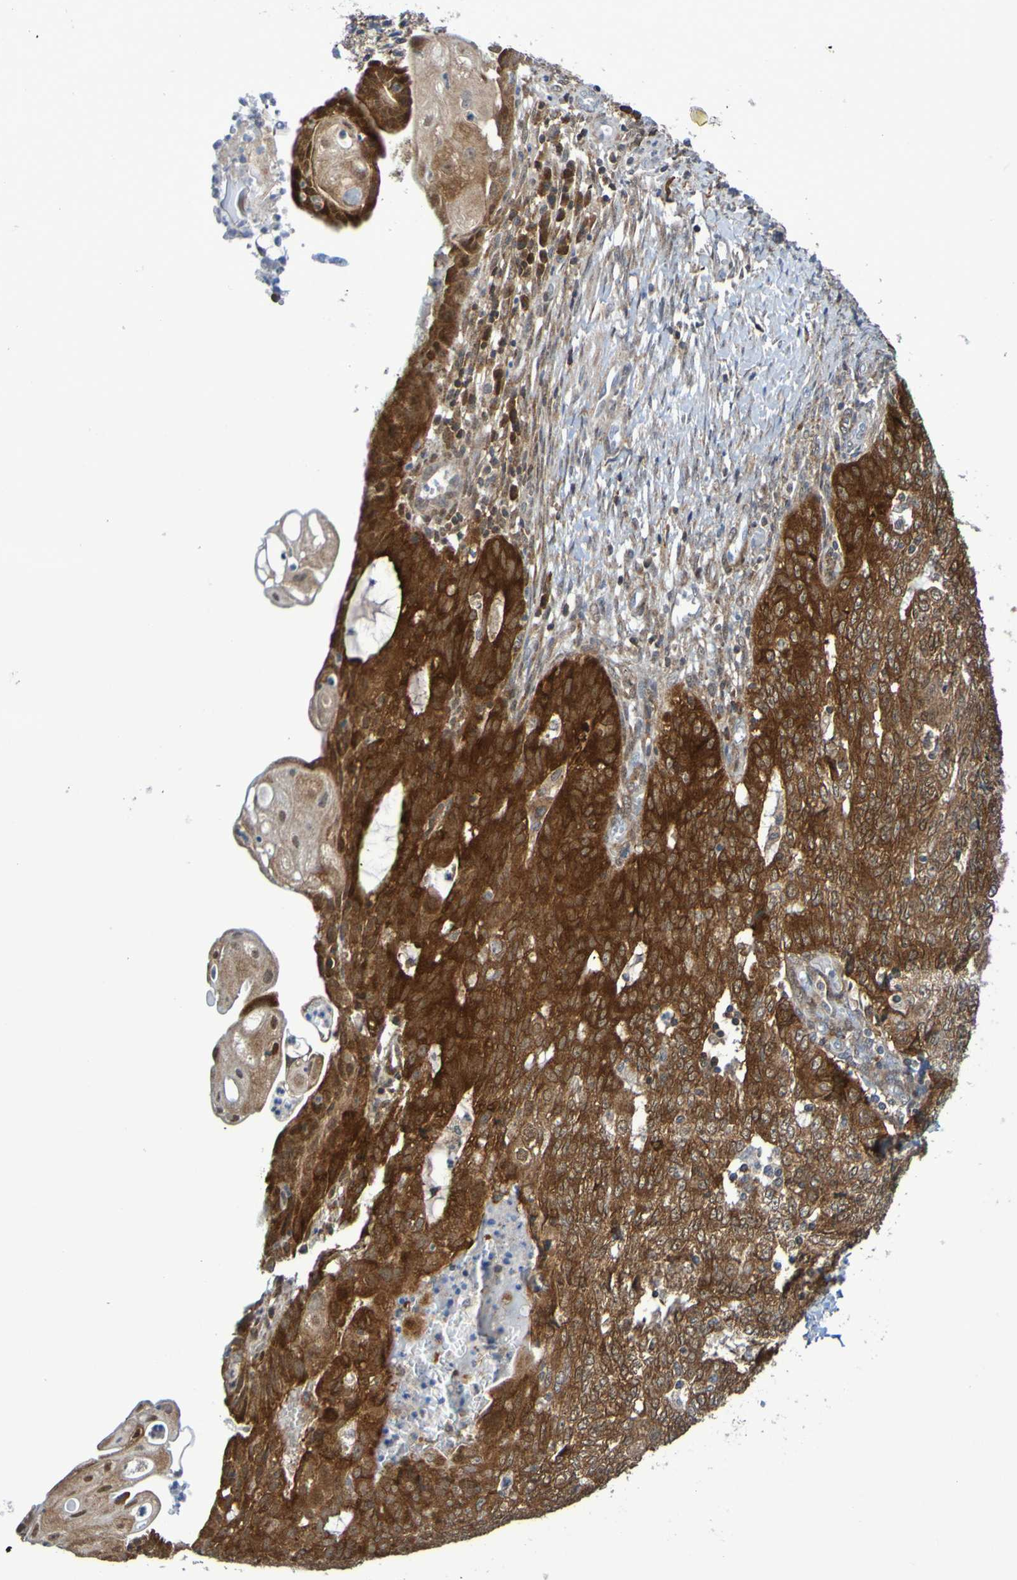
{"staining": {"intensity": "strong", "quantity": ">75%", "location": "cytoplasmic/membranous"}, "tissue": "endometrial cancer", "cell_type": "Tumor cells", "image_type": "cancer", "snomed": [{"axis": "morphology", "description": "Adenocarcinoma, NOS"}, {"axis": "topography", "description": "Endometrium"}], "caption": "A micrograph of endometrial cancer (adenocarcinoma) stained for a protein displays strong cytoplasmic/membranous brown staining in tumor cells.", "gene": "ATIC", "patient": {"sex": "female", "age": 32}}